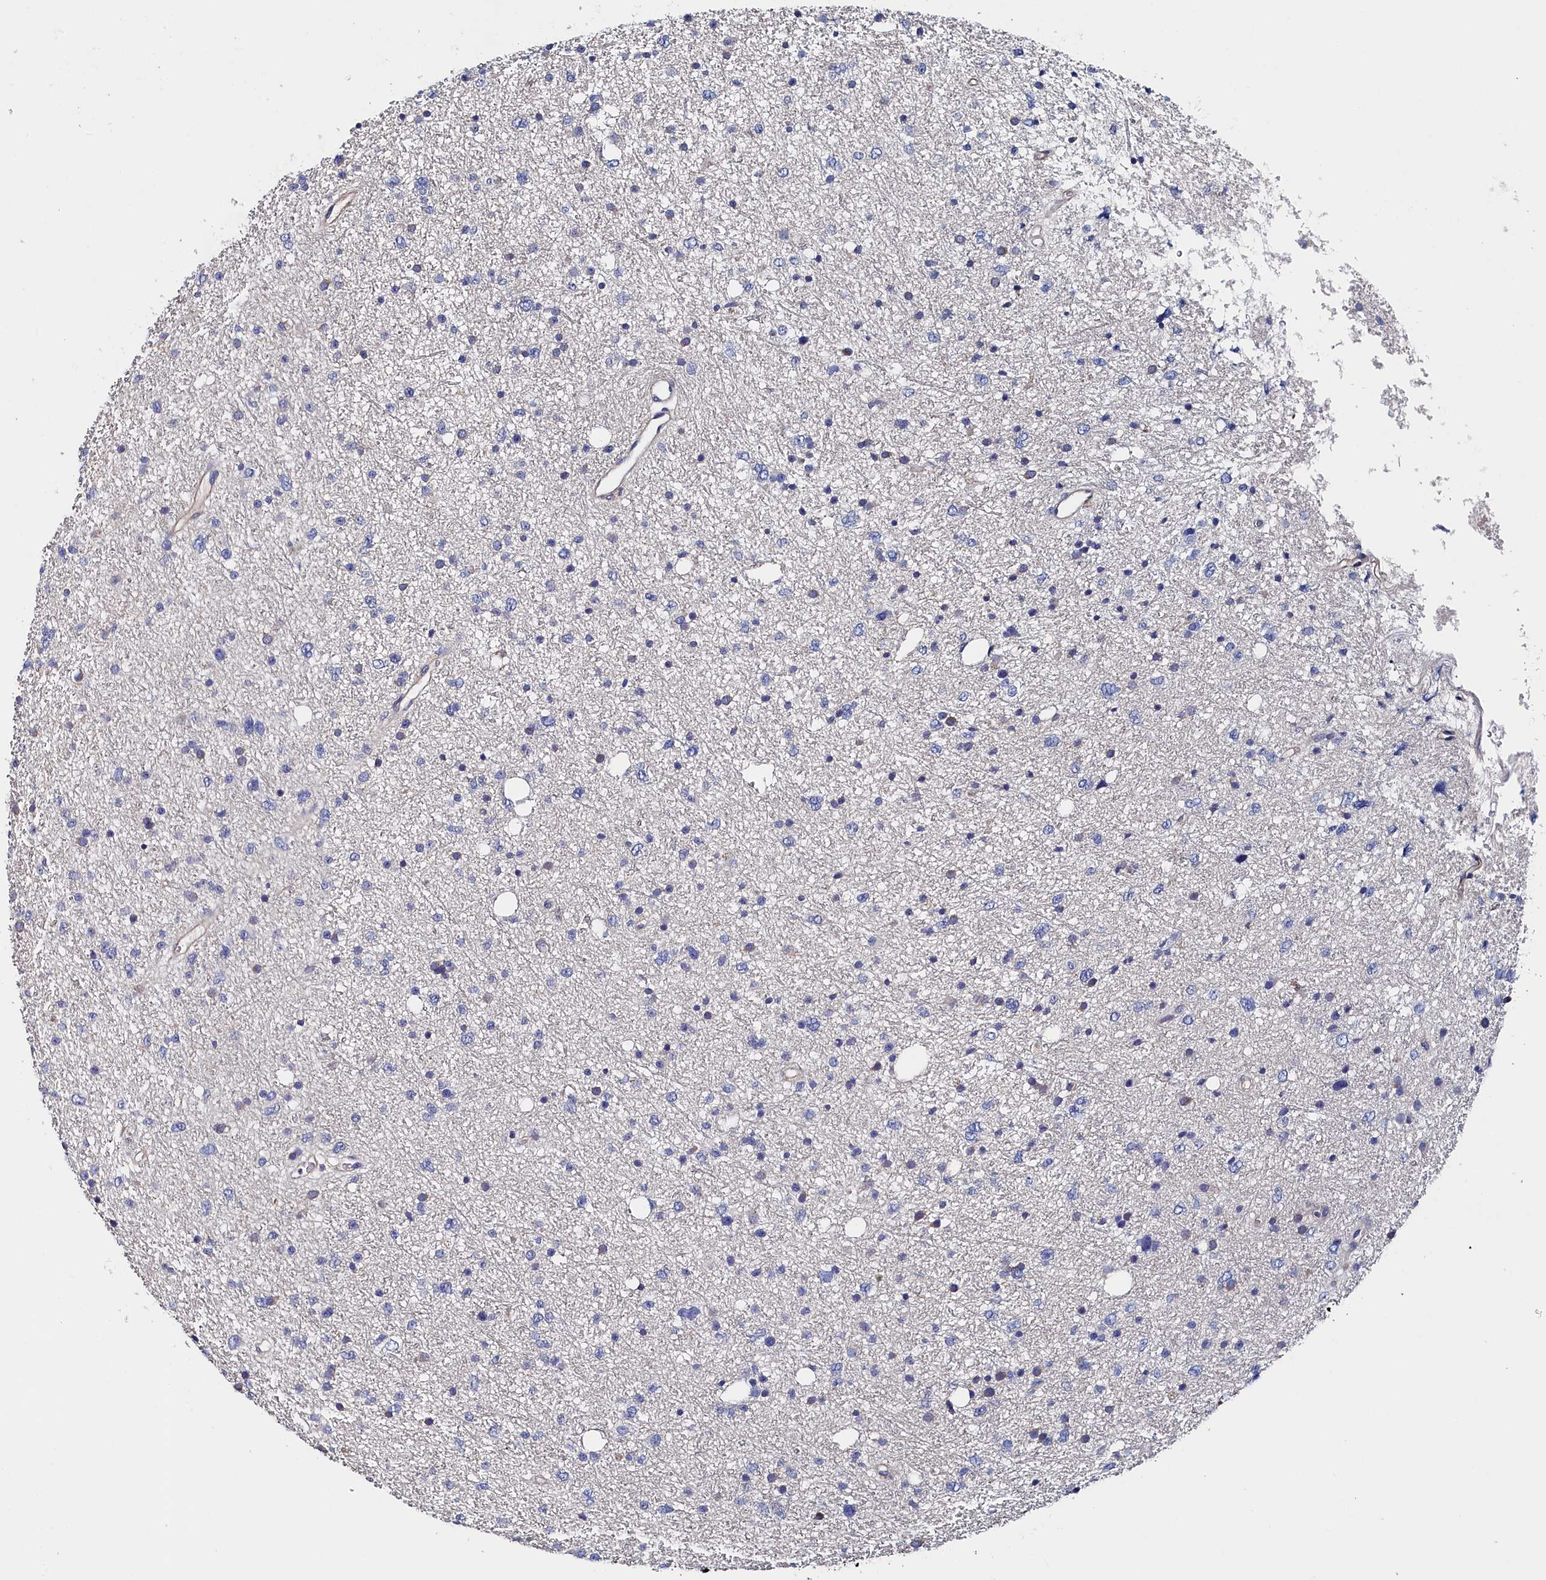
{"staining": {"intensity": "negative", "quantity": "none", "location": "none"}, "tissue": "glioma", "cell_type": "Tumor cells", "image_type": "cancer", "snomed": [{"axis": "morphology", "description": "Glioma, malignant, Low grade"}, {"axis": "topography", "description": "Cerebral cortex"}], "caption": "IHC photomicrograph of neoplastic tissue: human glioma stained with DAB exhibits no significant protein staining in tumor cells. Brightfield microscopy of immunohistochemistry stained with DAB (3,3'-diaminobenzidine) (brown) and hematoxylin (blue), captured at high magnification.", "gene": "BHMT", "patient": {"sex": "female", "age": 39}}